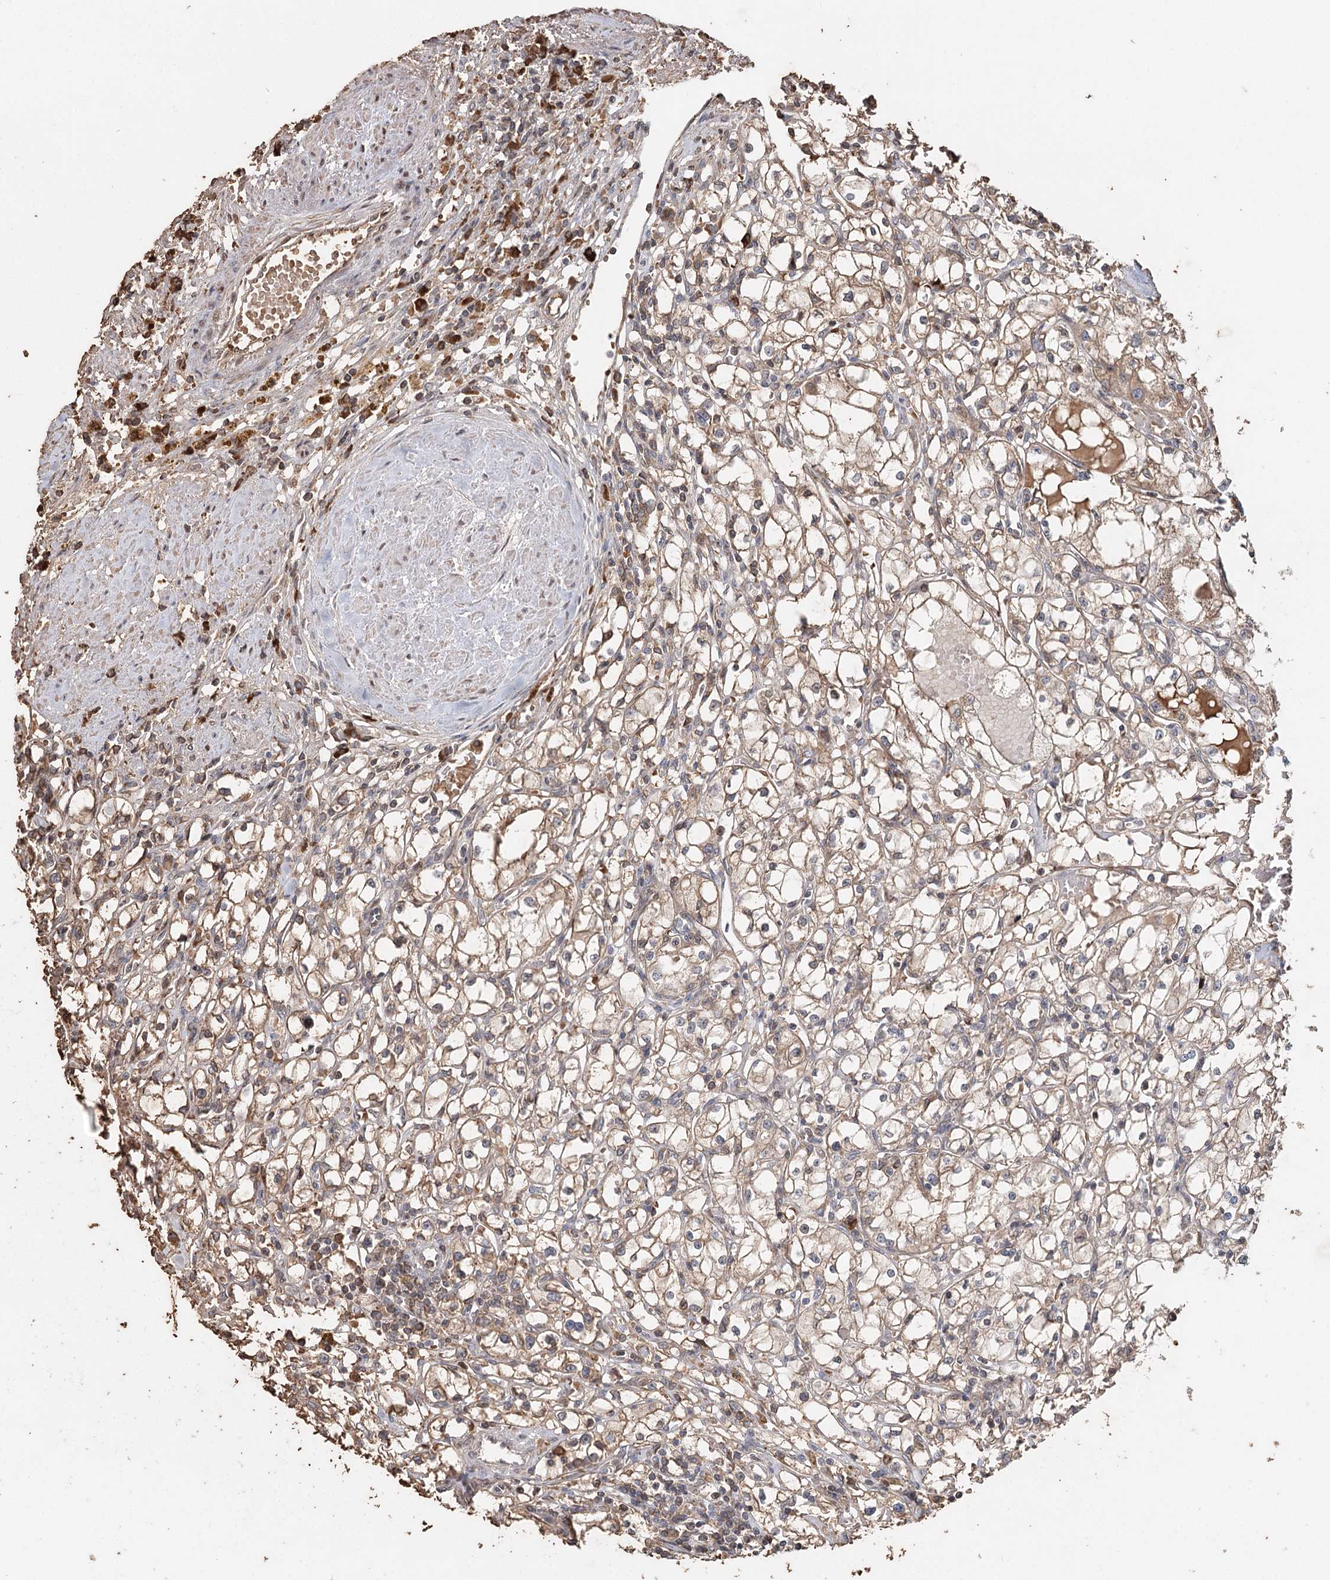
{"staining": {"intensity": "moderate", "quantity": ">75%", "location": "cytoplasmic/membranous"}, "tissue": "renal cancer", "cell_type": "Tumor cells", "image_type": "cancer", "snomed": [{"axis": "morphology", "description": "Adenocarcinoma, NOS"}, {"axis": "topography", "description": "Kidney"}], "caption": "Human adenocarcinoma (renal) stained with a protein marker displays moderate staining in tumor cells.", "gene": "SYVN1", "patient": {"sex": "male", "age": 56}}